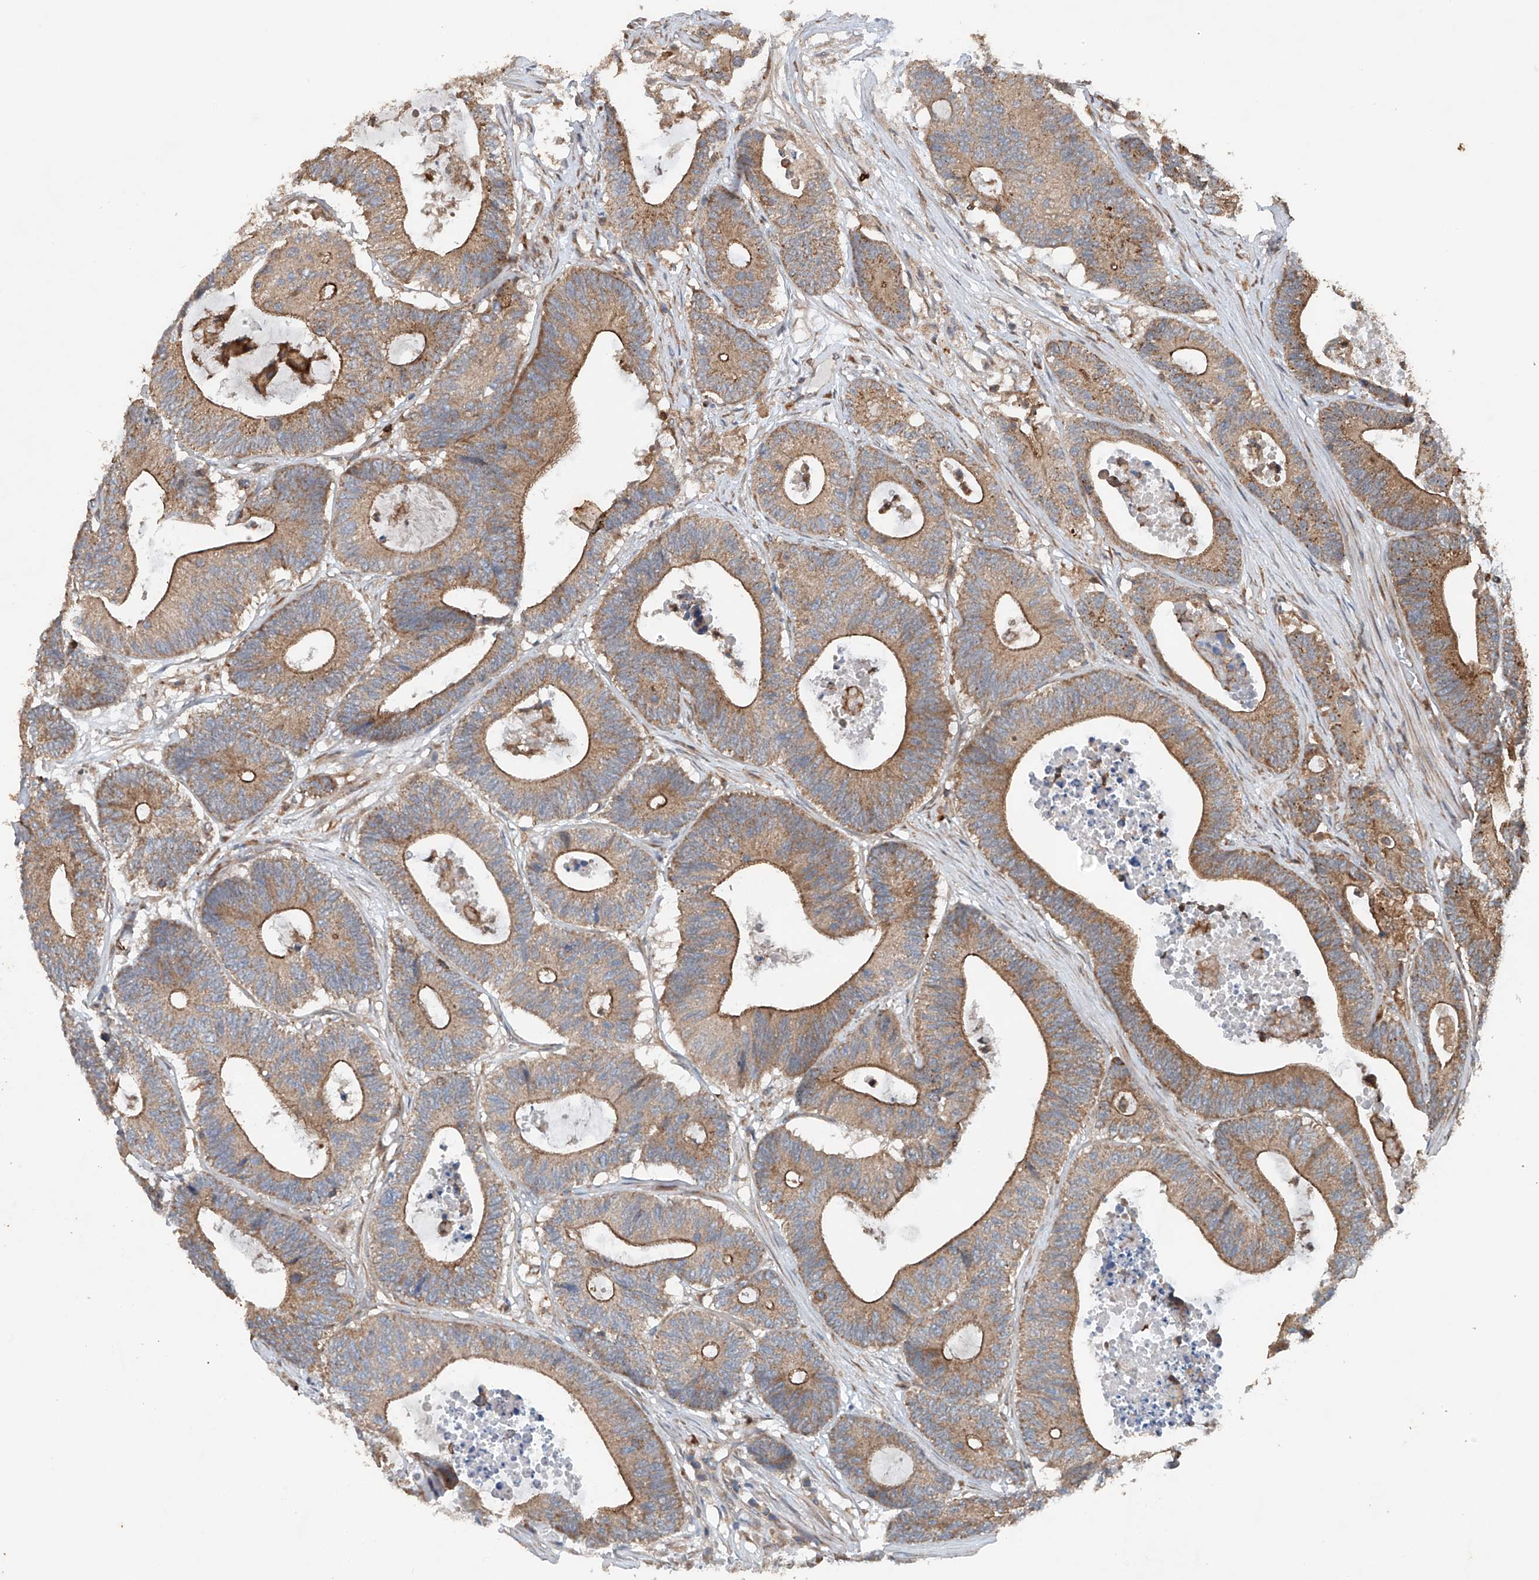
{"staining": {"intensity": "moderate", "quantity": ">75%", "location": "cytoplasmic/membranous"}, "tissue": "colorectal cancer", "cell_type": "Tumor cells", "image_type": "cancer", "snomed": [{"axis": "morphology", "description": "Adenocarcinoma, NOS"}, {"axis": "topography", "description": "Colon"}], "caption": "Immunohistochemical staining of colorectal adenocarcinoma shows medium levels of moderate cytoplasmic/membranous expression in about >75% of tumor cells.", "gene": "CEP85L", "patient": {"sex": "female", "age": 84}}